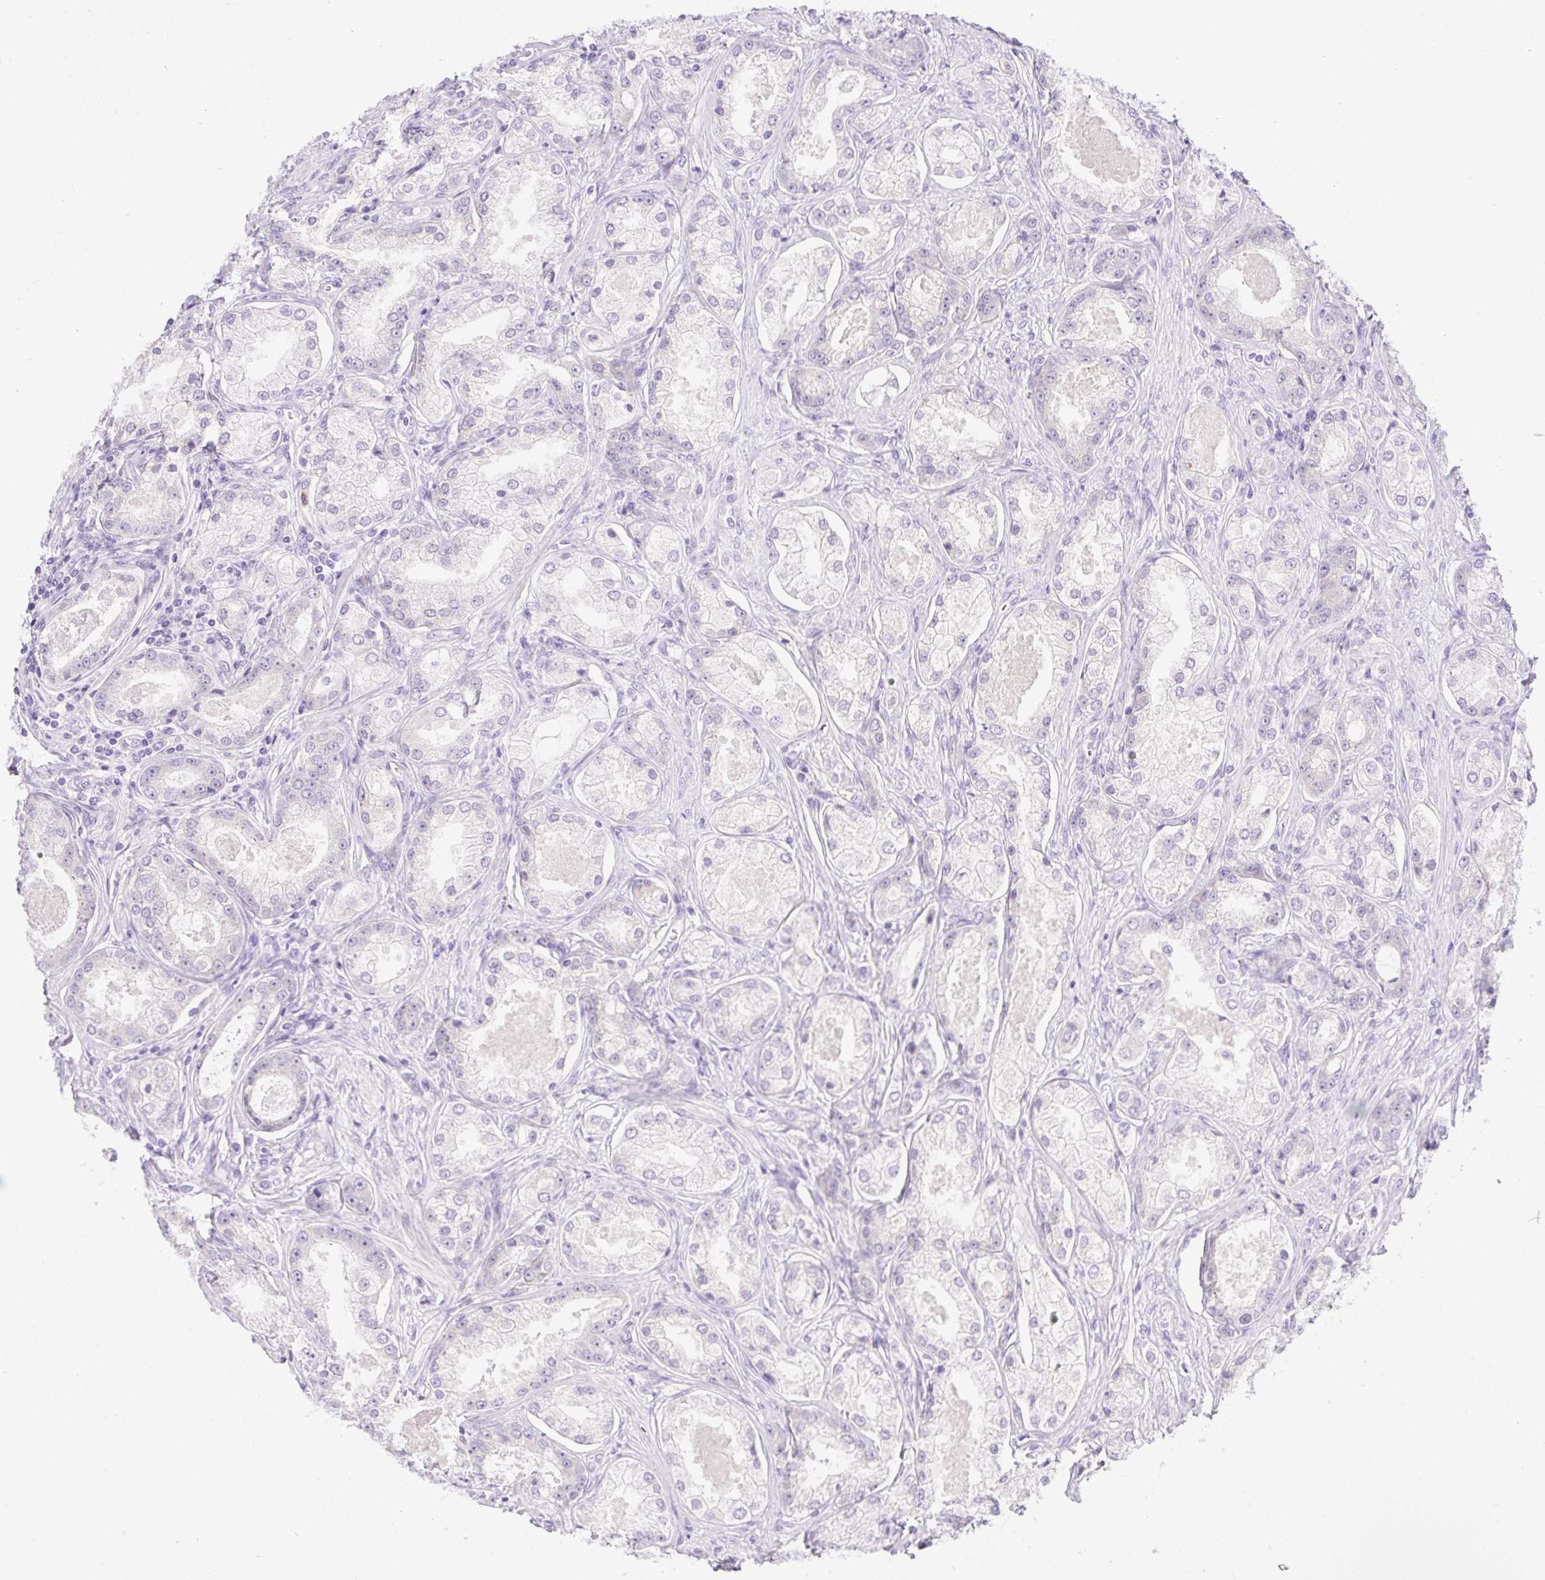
{"staining": {"intensity": "negative", "quantity": "none", "location": "none"}, "tissue": "prostate cancer", "cell_type": "Tumor cells", "image_type": "cancer", "snomed": [{"axis": "morphology", "description": "Adenocarcinoma, Low grade"}, {"axis": "topography", "description": "Prostate"}], "caption": "Image shows no protein staining in tumor cells of prostate cancer tissue.", "gene": "SLC25A40", "patient": {"sex": "male", "age": 68}}